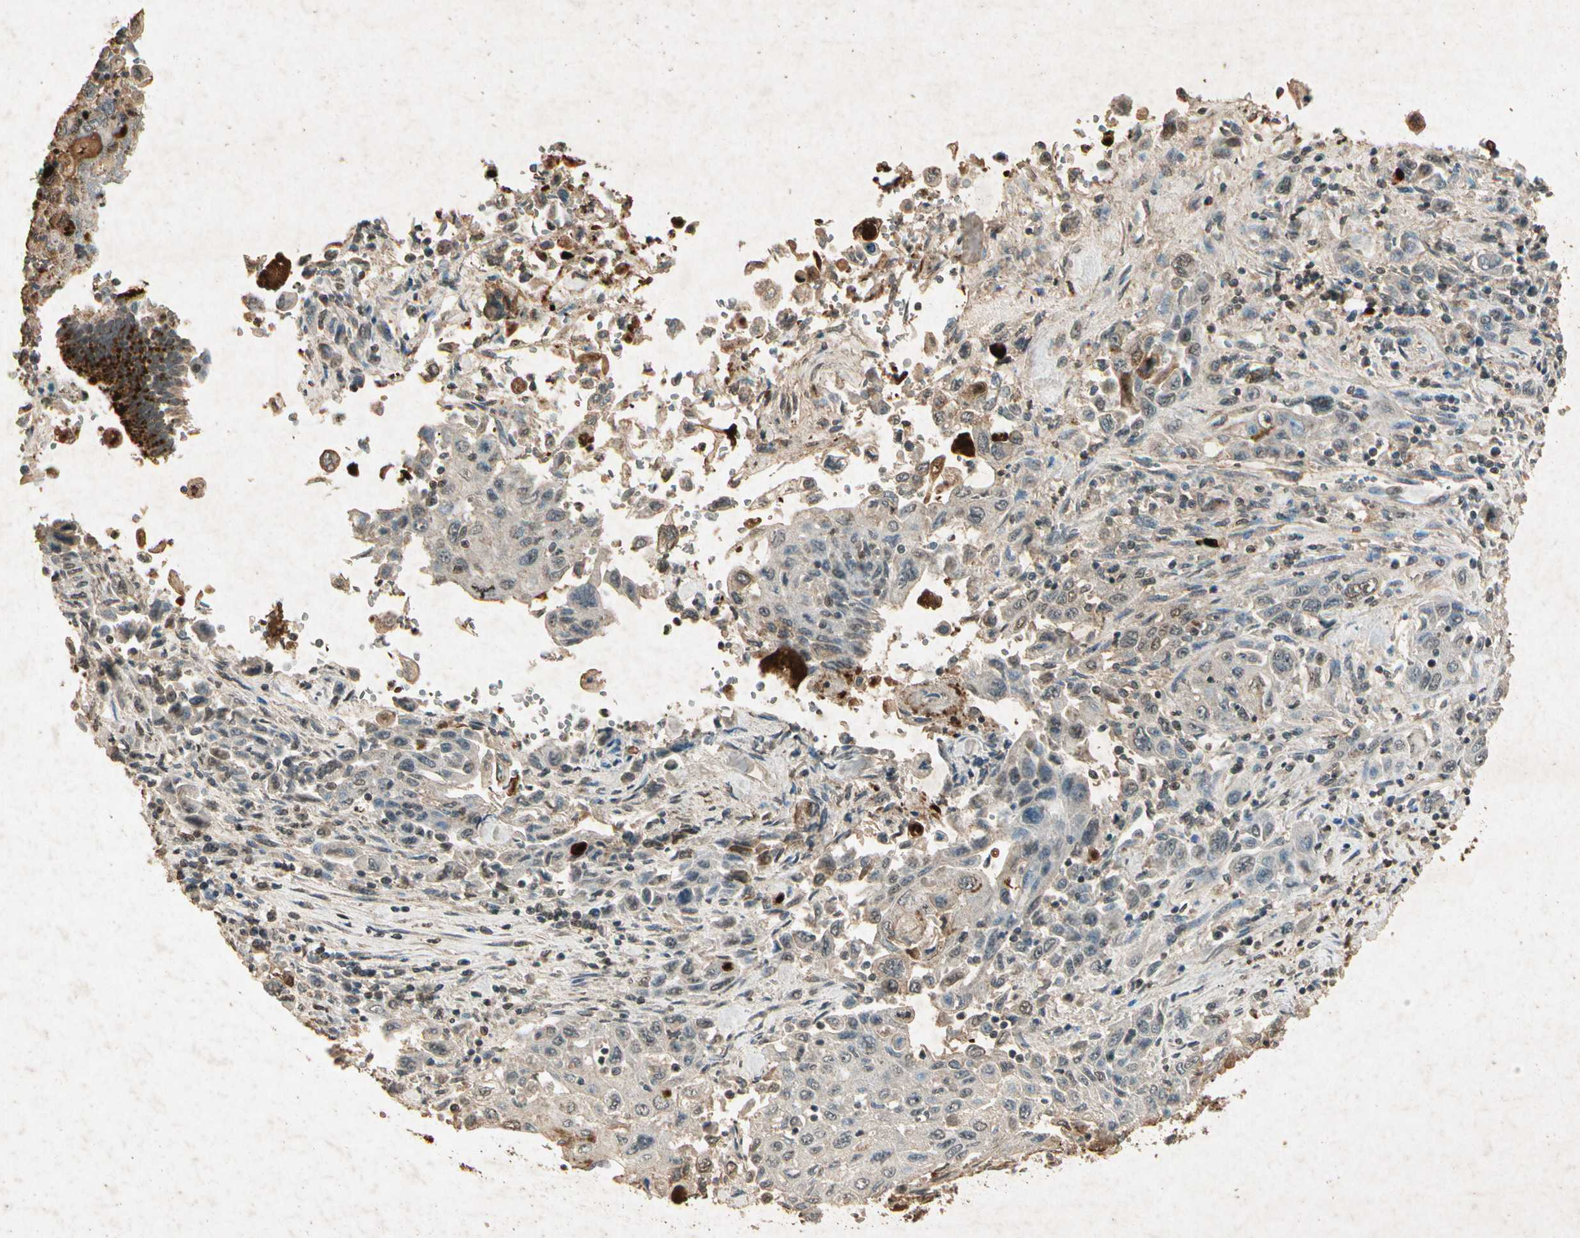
{"staining": {"intensity": "moderate", "quantity": "25%-75%", "location": "cytoplasmic/membranous"}, "tissue": "pancreatic cancer", "cell_type": "Tumor cells", "image_type": "cancer", "snomed": [{"axis": "morphology", "description": "Adenocarcinoma, NOS"}, {"axis": "topography", "description": "Pancreas"}], "caption": "Pancreatic cancer tissue reveals moderate cytoplasmic/membranous staining in approximately 25%-75% of tumor cells, visualized by immunohistochemistry.", "gene": "GC", "patient": {"sex": "male", "age": 70}}